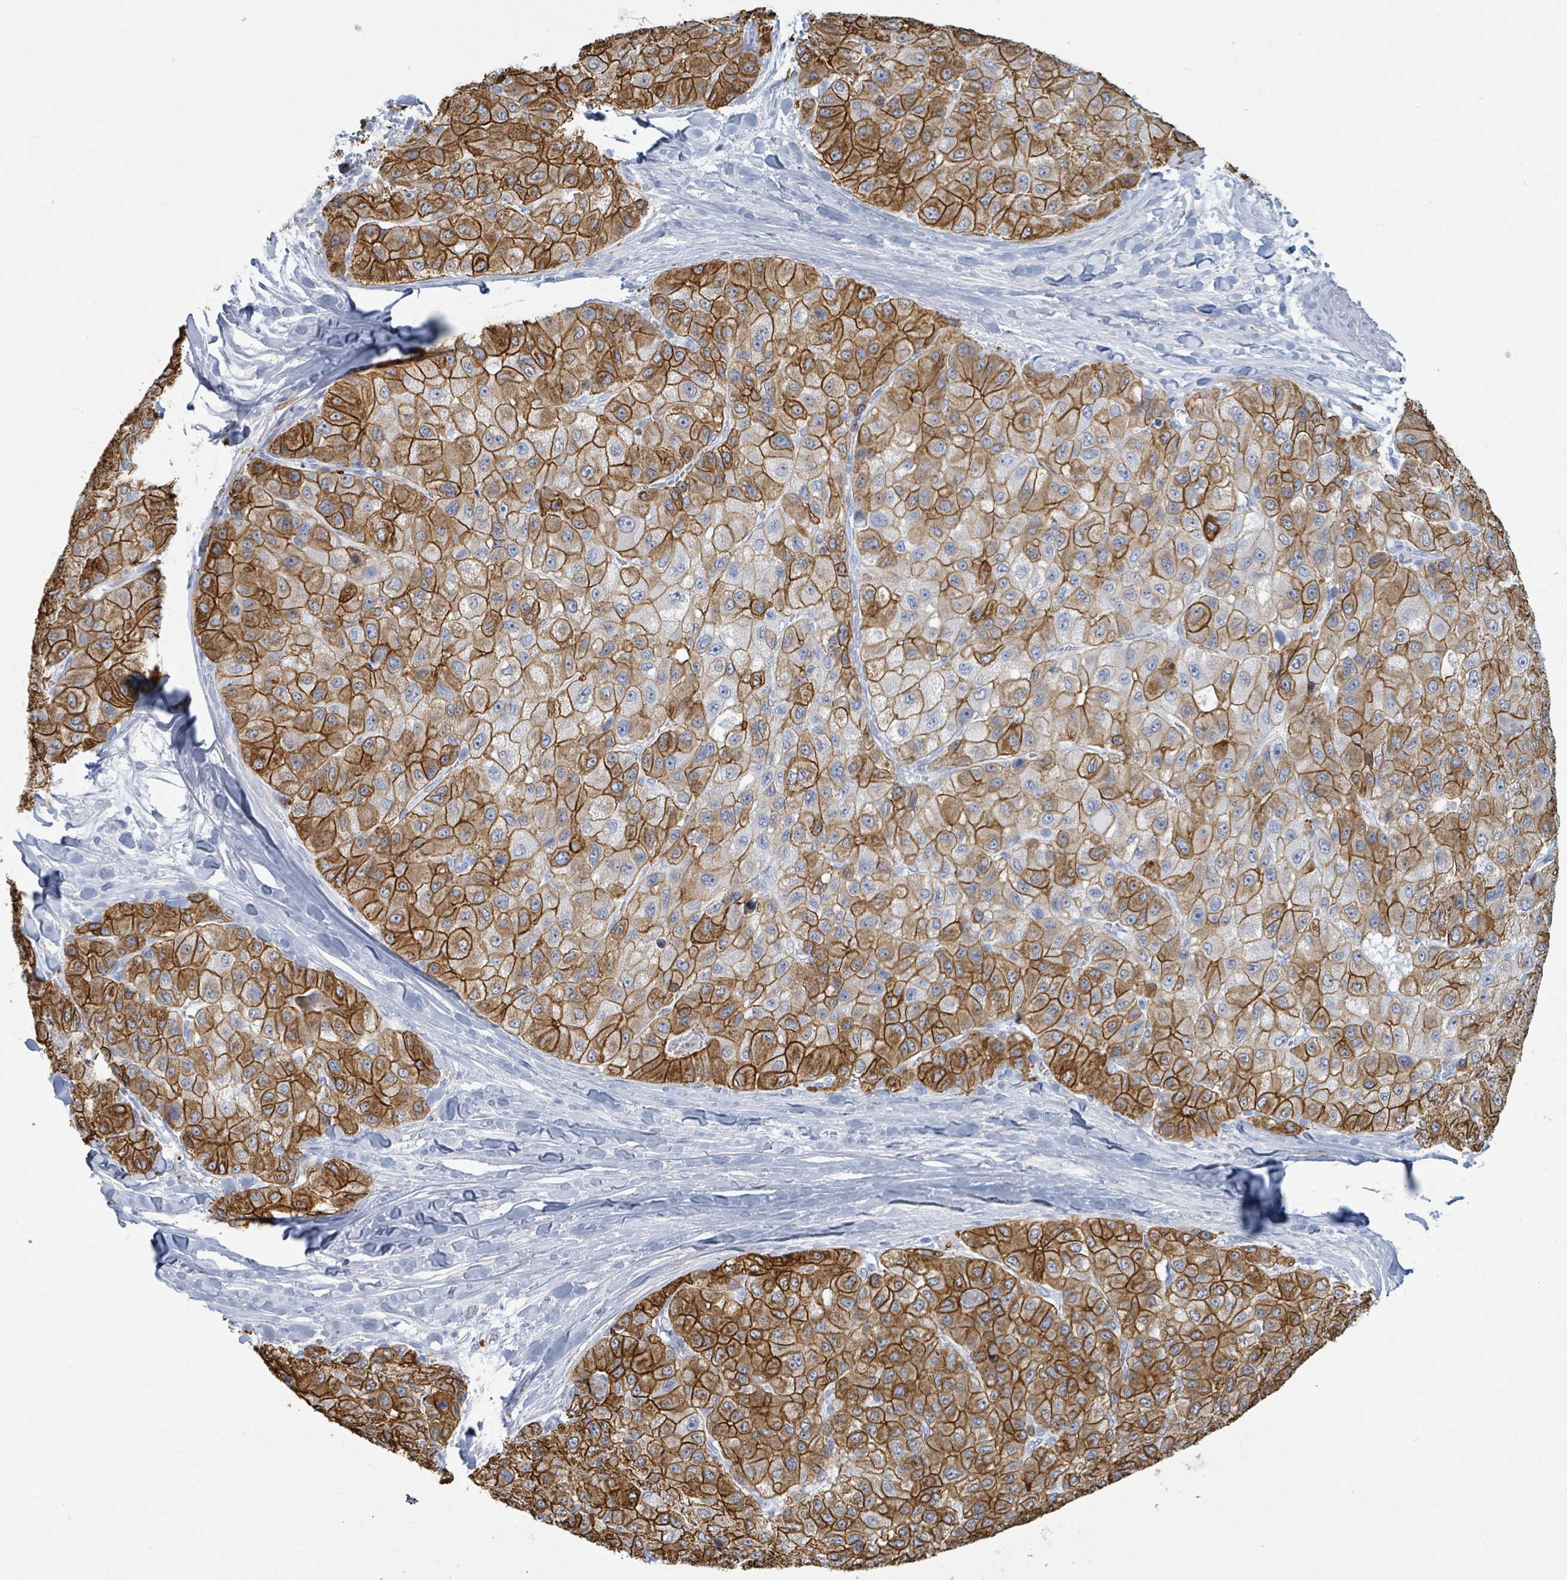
{"staining": {"intensity": "strong", "quantity": ">75%", "location": "cytoplasmic/membranous"}, "tissue": "liver cancer", "cell_type": "Tumor cells", "image_type": "cancer", "snomed": [{"axis": "morphology", "description": "Carcinoma, Hepatocellular, NOS"}, {"axis": "topography", "description": "Liver"}], "caption": "There is high levels of strong cytoplasmic/membranous staining in tumor cells of liver cancer, as demonstrated by immunohistochemical staining (brown color).", "gene": "KRT8", "patient": {"sex": "male", "age": 80}}